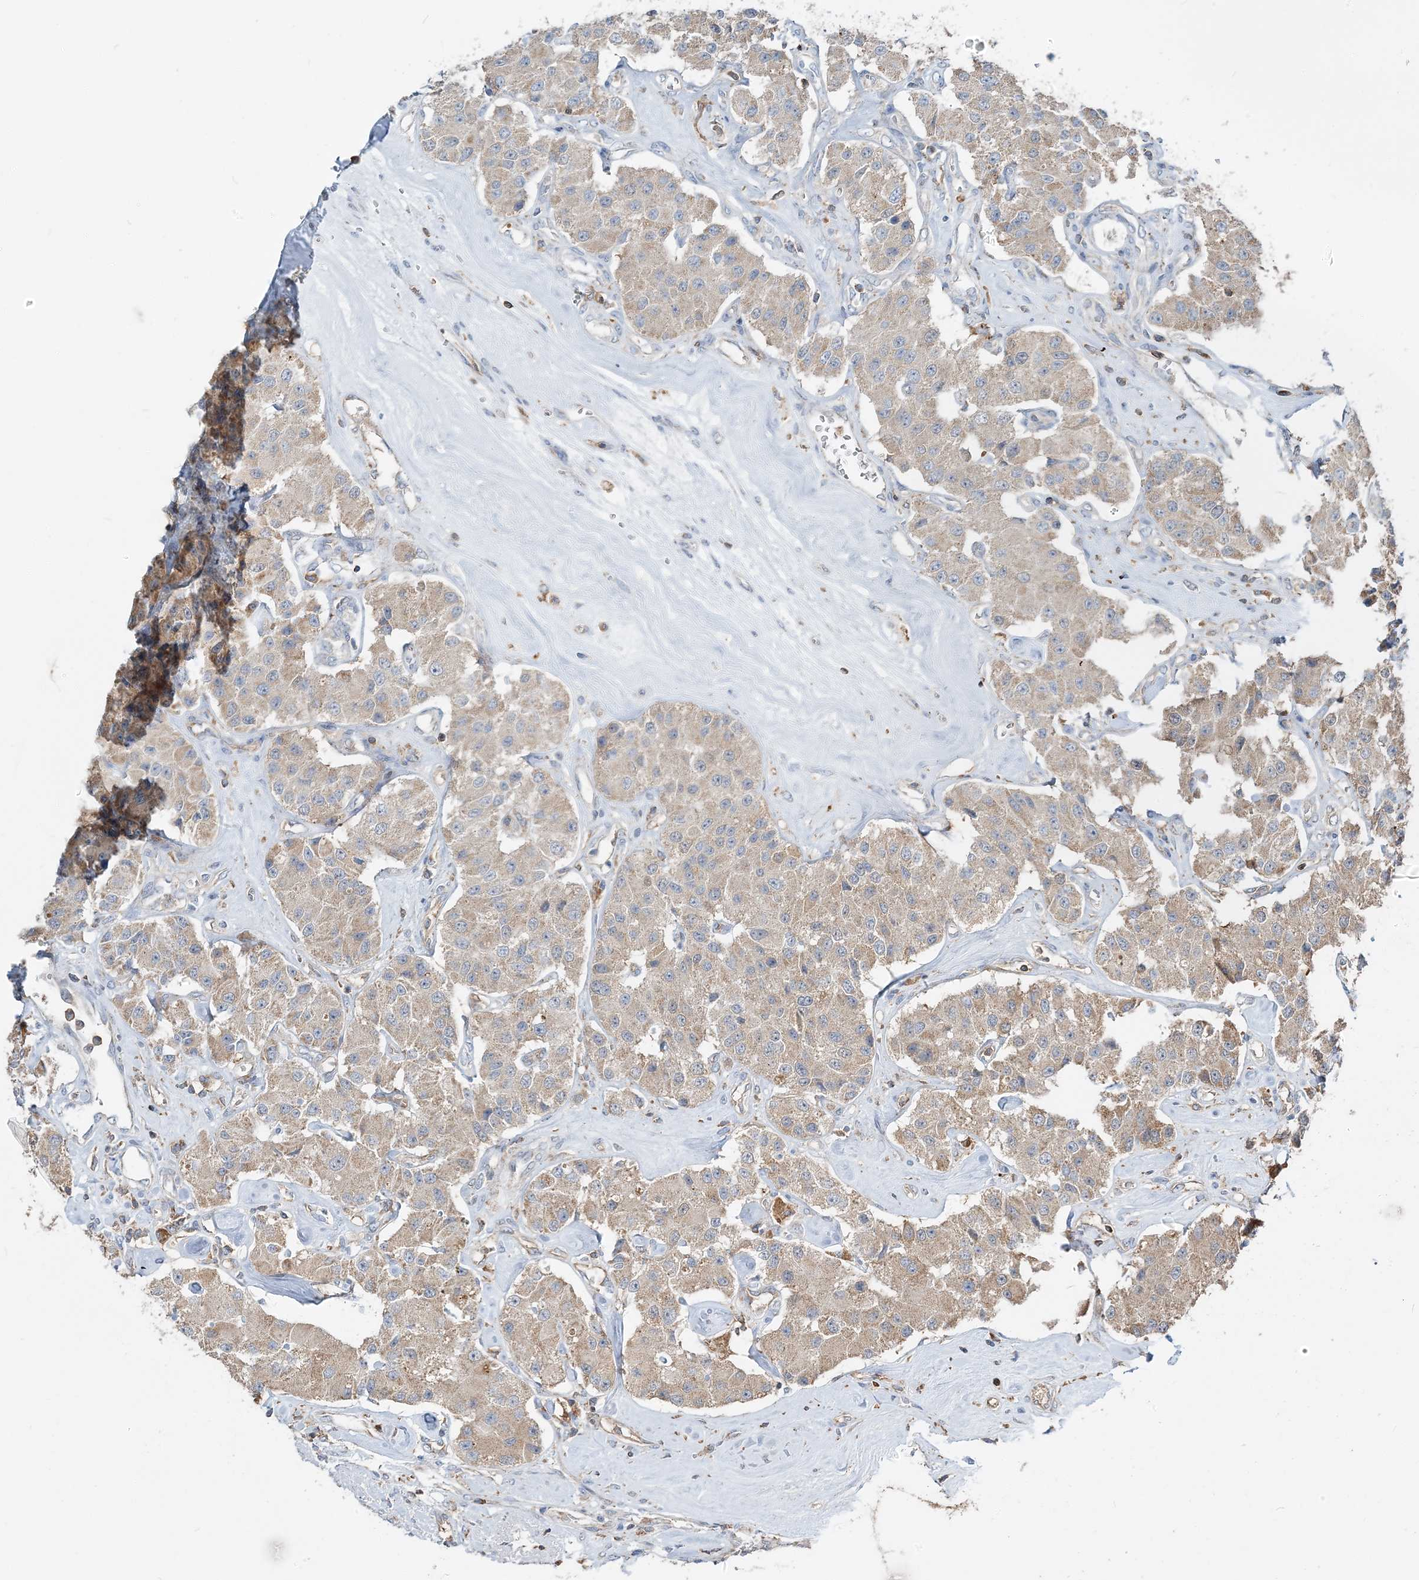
{"staining": {"intensity": "weak", "quantity": ">75%", "location": "cytoplasmic/membranous"}, "tissue": "carcinoid", "cell_type": "Tumor cells", "image_type": "cancer", "snomed": [{"axis": "morphology", "description": "Carcinoid, malignant, NOS"}, {"axis": "topography", "description": "Pancreas"}], "caption": "The image demonstrates staining of malignant carcinoid, revealing weak cytoplasmic/membranous protein positivity (brown color) within tumor cells.", "gene": "TMLHE", "patient": {"sex": "male", "age": 41}}